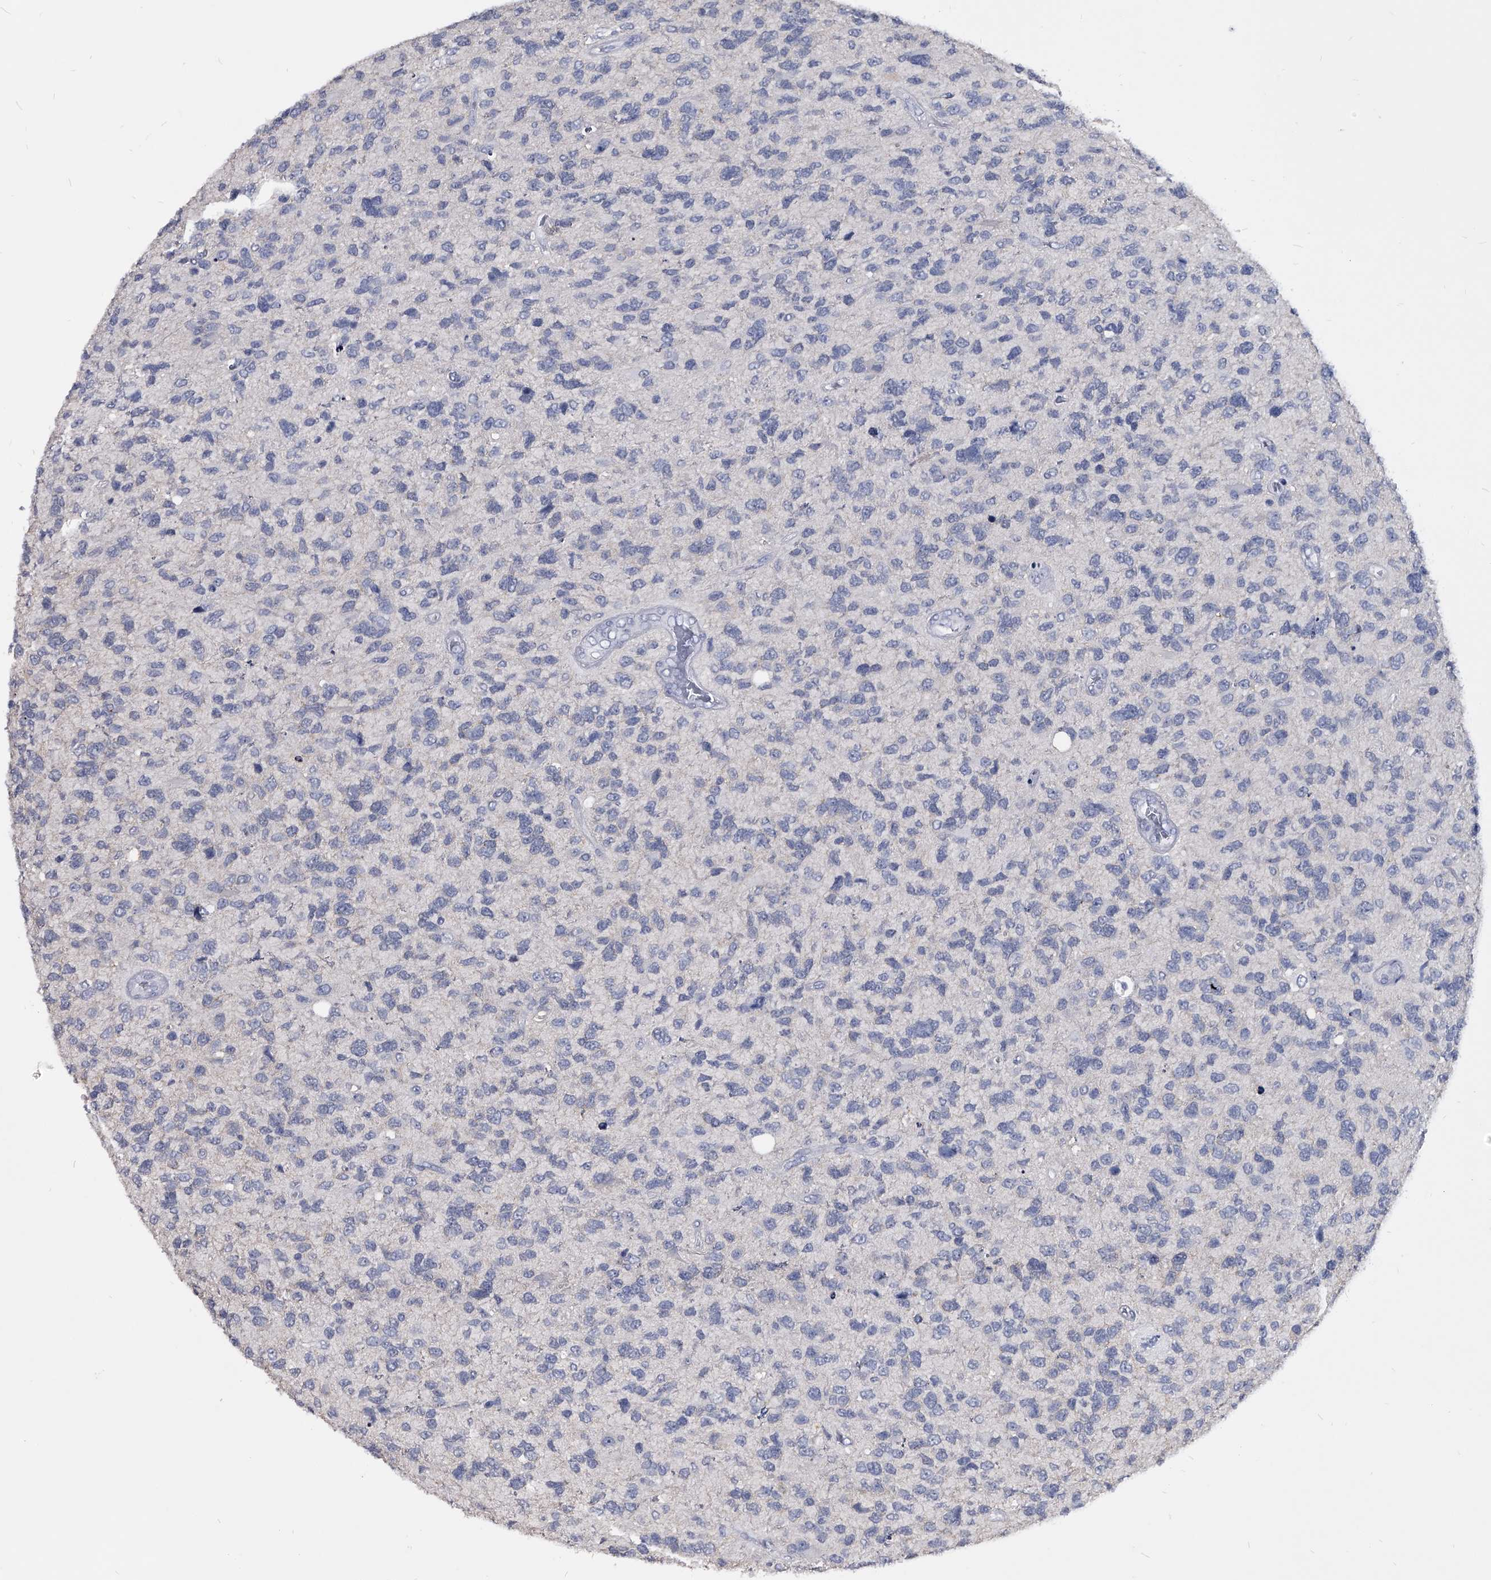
{"staining": {"intensity": "negative", "quantity": "none", "location": "none"}, "tissue": "glioma", "cell_type": "Tumor cells", "image_type": "cancer", "snomed": [{"axis": "morphology", "description": "Glioma, malignant, High grade"}, {"axis": "topography", "description": "Brain"}], "caption": "Tumor cells show no significant protein positivity in malignant high-grade glioma.", "gene": "BCAS1", "patient": {"sex": "female", "age": 58}}